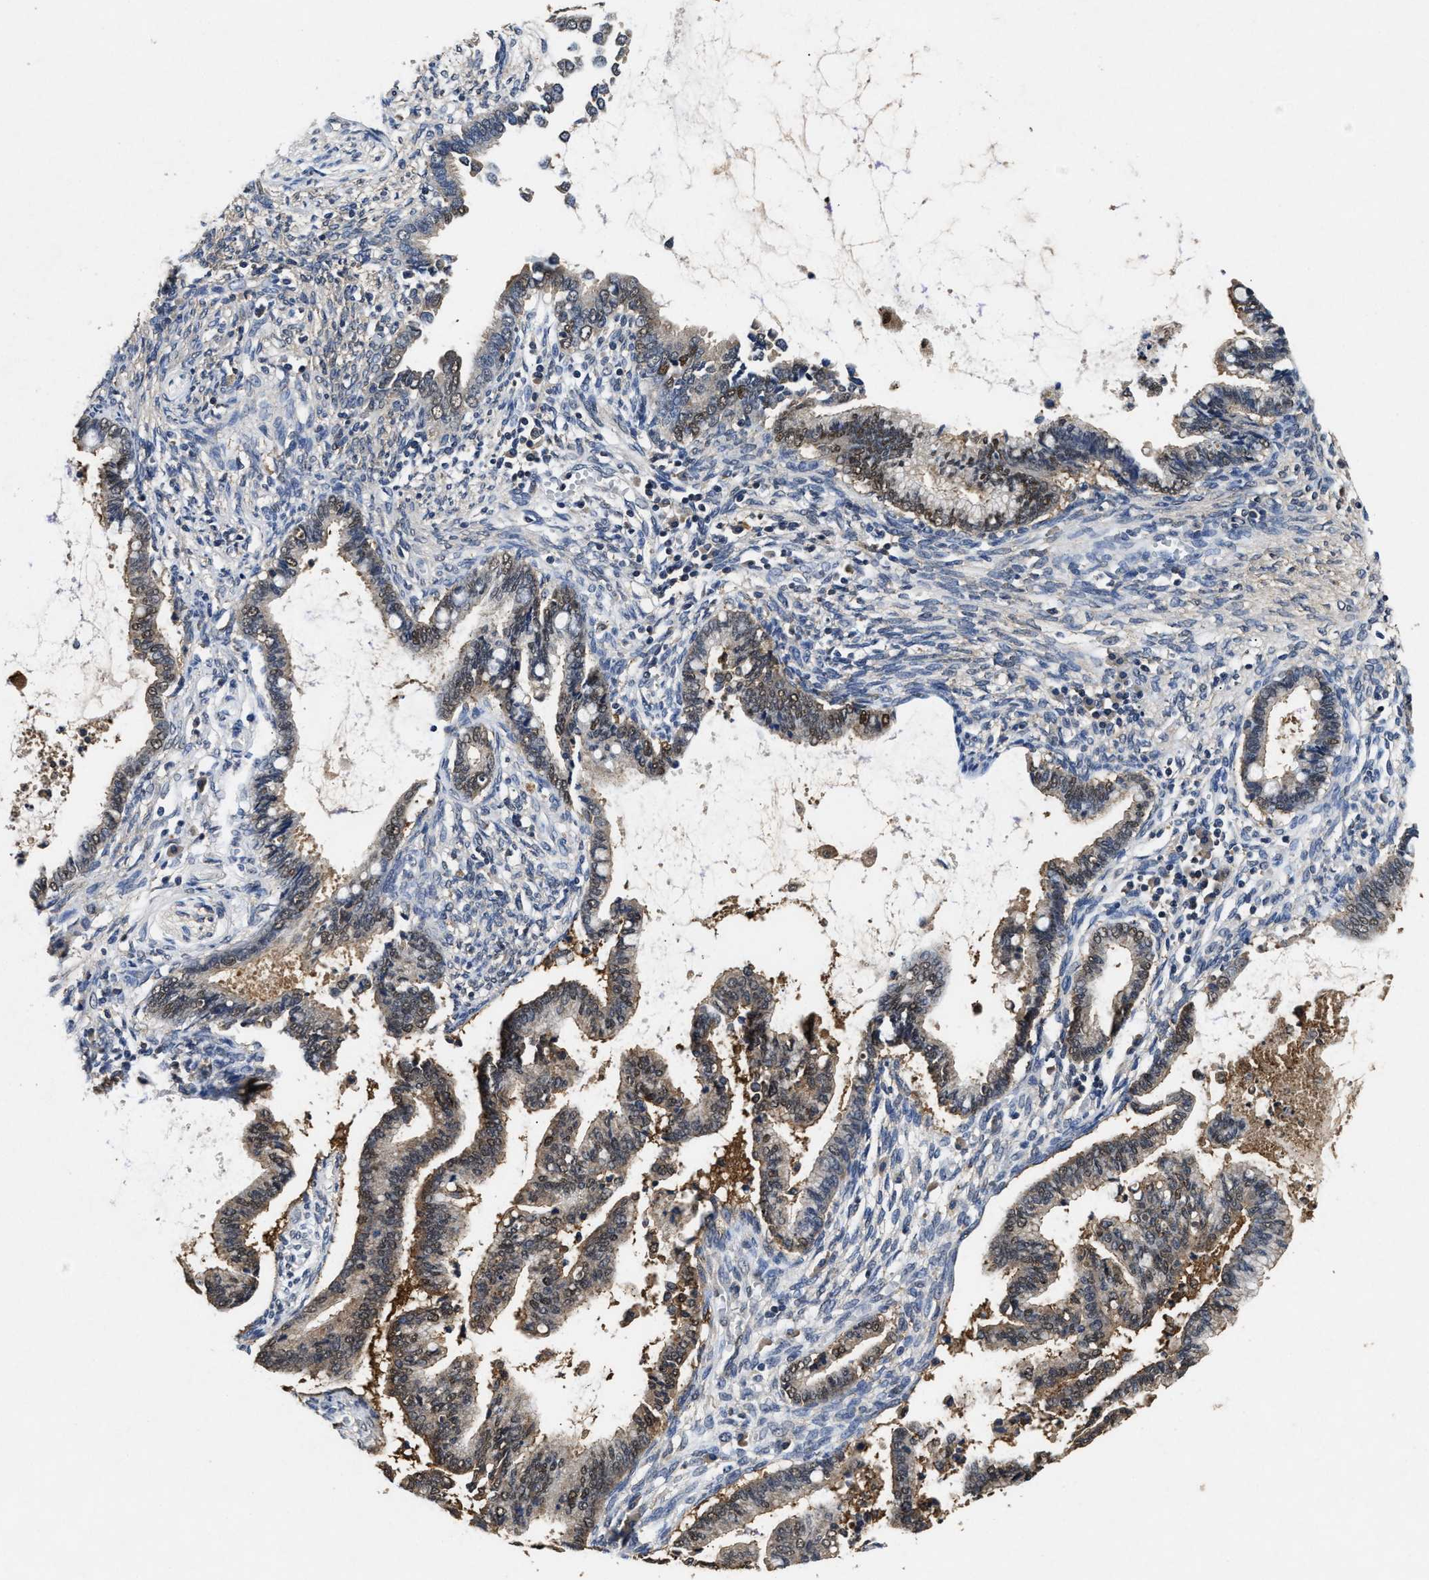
{"staining": {"intensity": "moderate", "quantity": "25%-75%", "location": "cytoplasmic/membranous,nuclear"}, "tissue": "cervical cancer", "cell_type": "Tumor cells", "image_type": "cancer", "snomed": [{"axis": "morphology", "description": "Adenocarcinoma, NOS"}, {"axis": "topography", "description": "Cervix"}], "caption": "Moderate cytoplasmic/membranous and nuclear expression is present in about 25%-75% of tumor cells in cervical adenocarcinoma.", "gene": "ACAT2", "patient": {"sex": "female", "age": 44}}